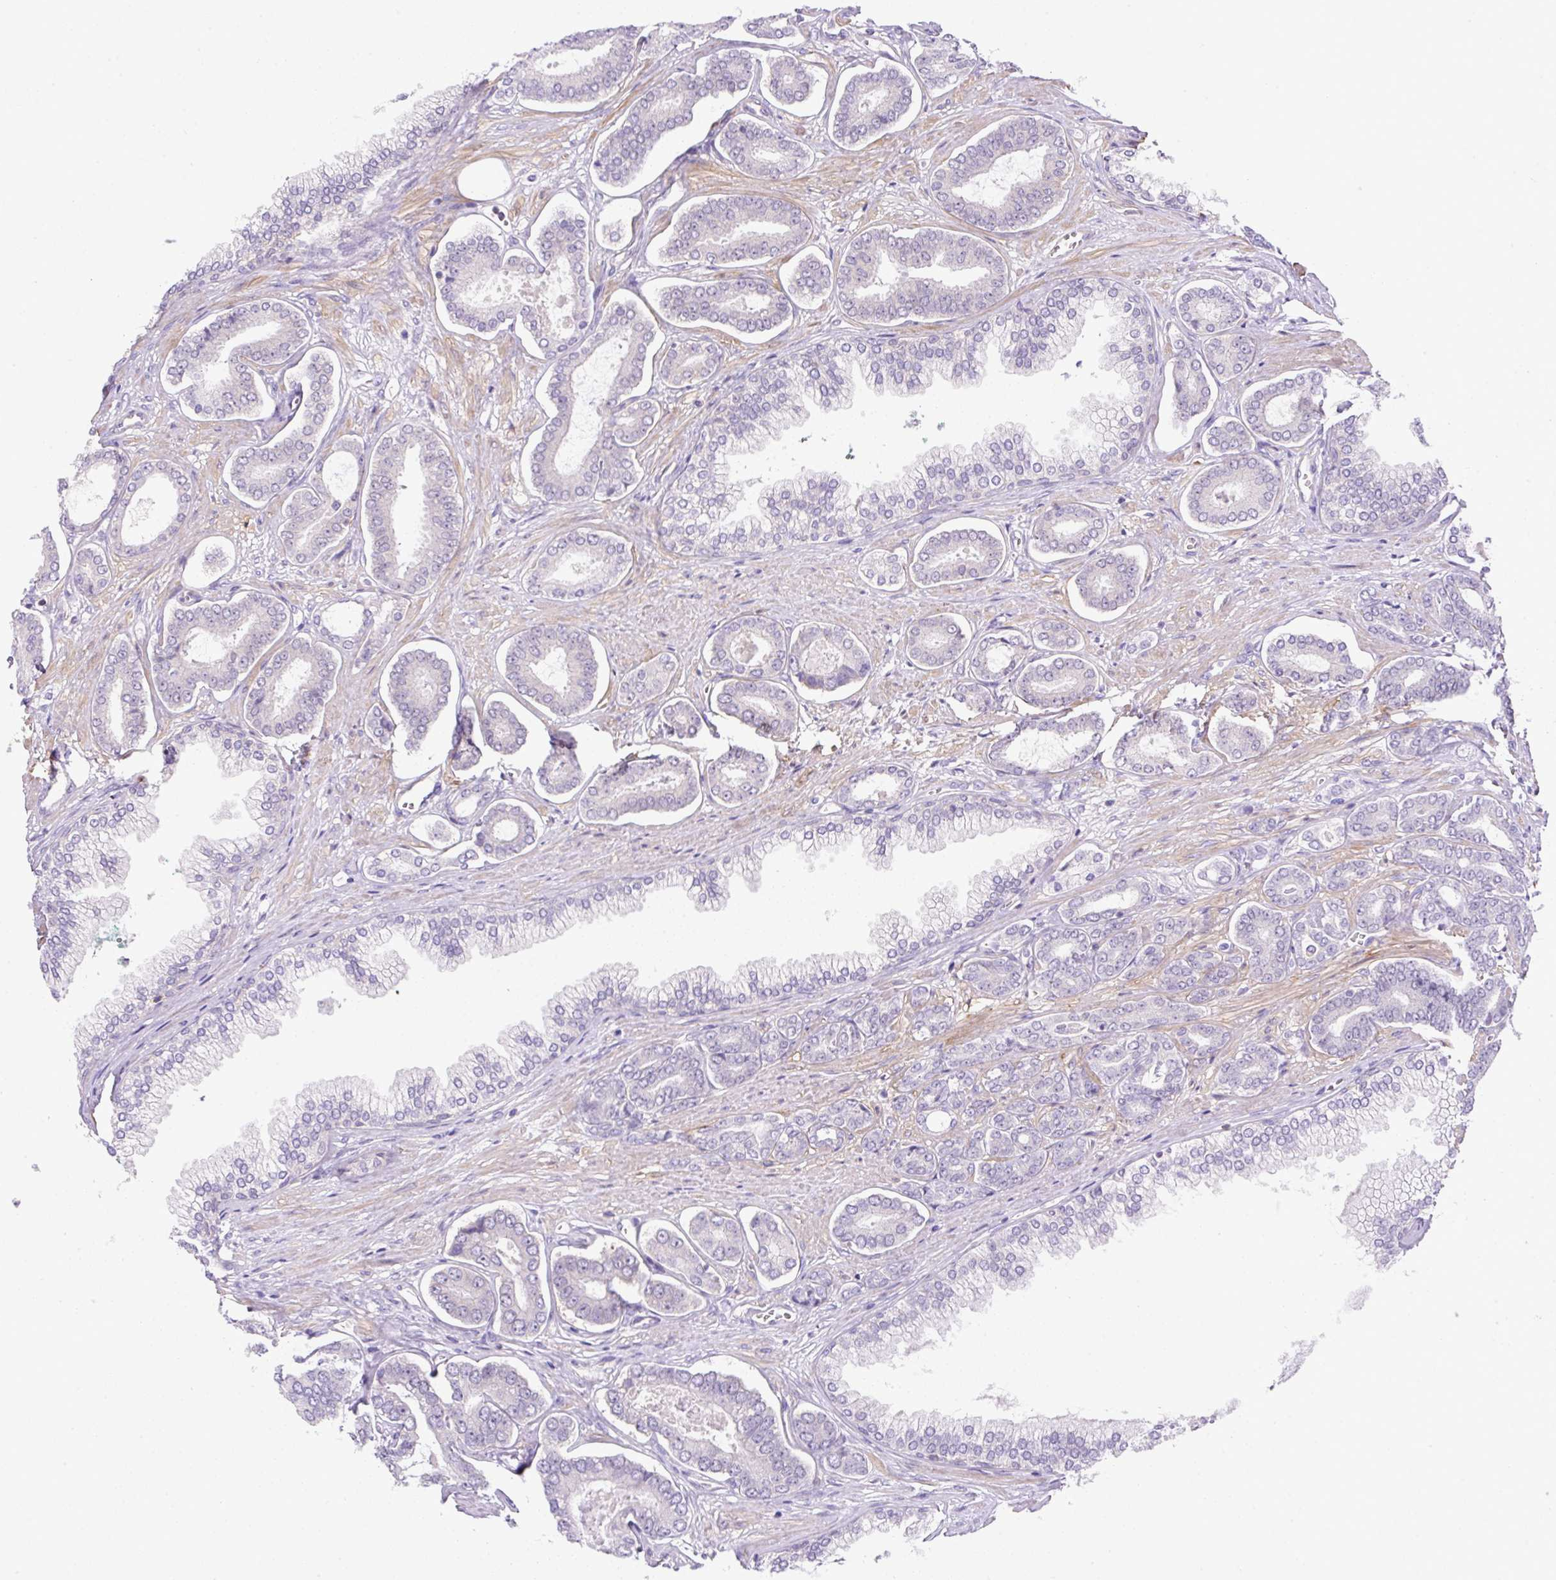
{"staining": {"intensity": "negative", "quantity": "none", "location": "none"}, "tissue": "prostate cancer", "cell_type": "Tumor cells", "image_type": "cancer", "snomed": [{"axis": "morphology", "description": "Adenocarcinoma, NOS"}, {"axis": "topography", "description": "Prostate and seminal vesicle, NOS"}], "caption": "Histopathology image shows no significant protein staining in tumor cells of prostate cancer (adenocarcinoma).", "gene": "NPTN", "patient": {"sex": "male", "age": 76}}